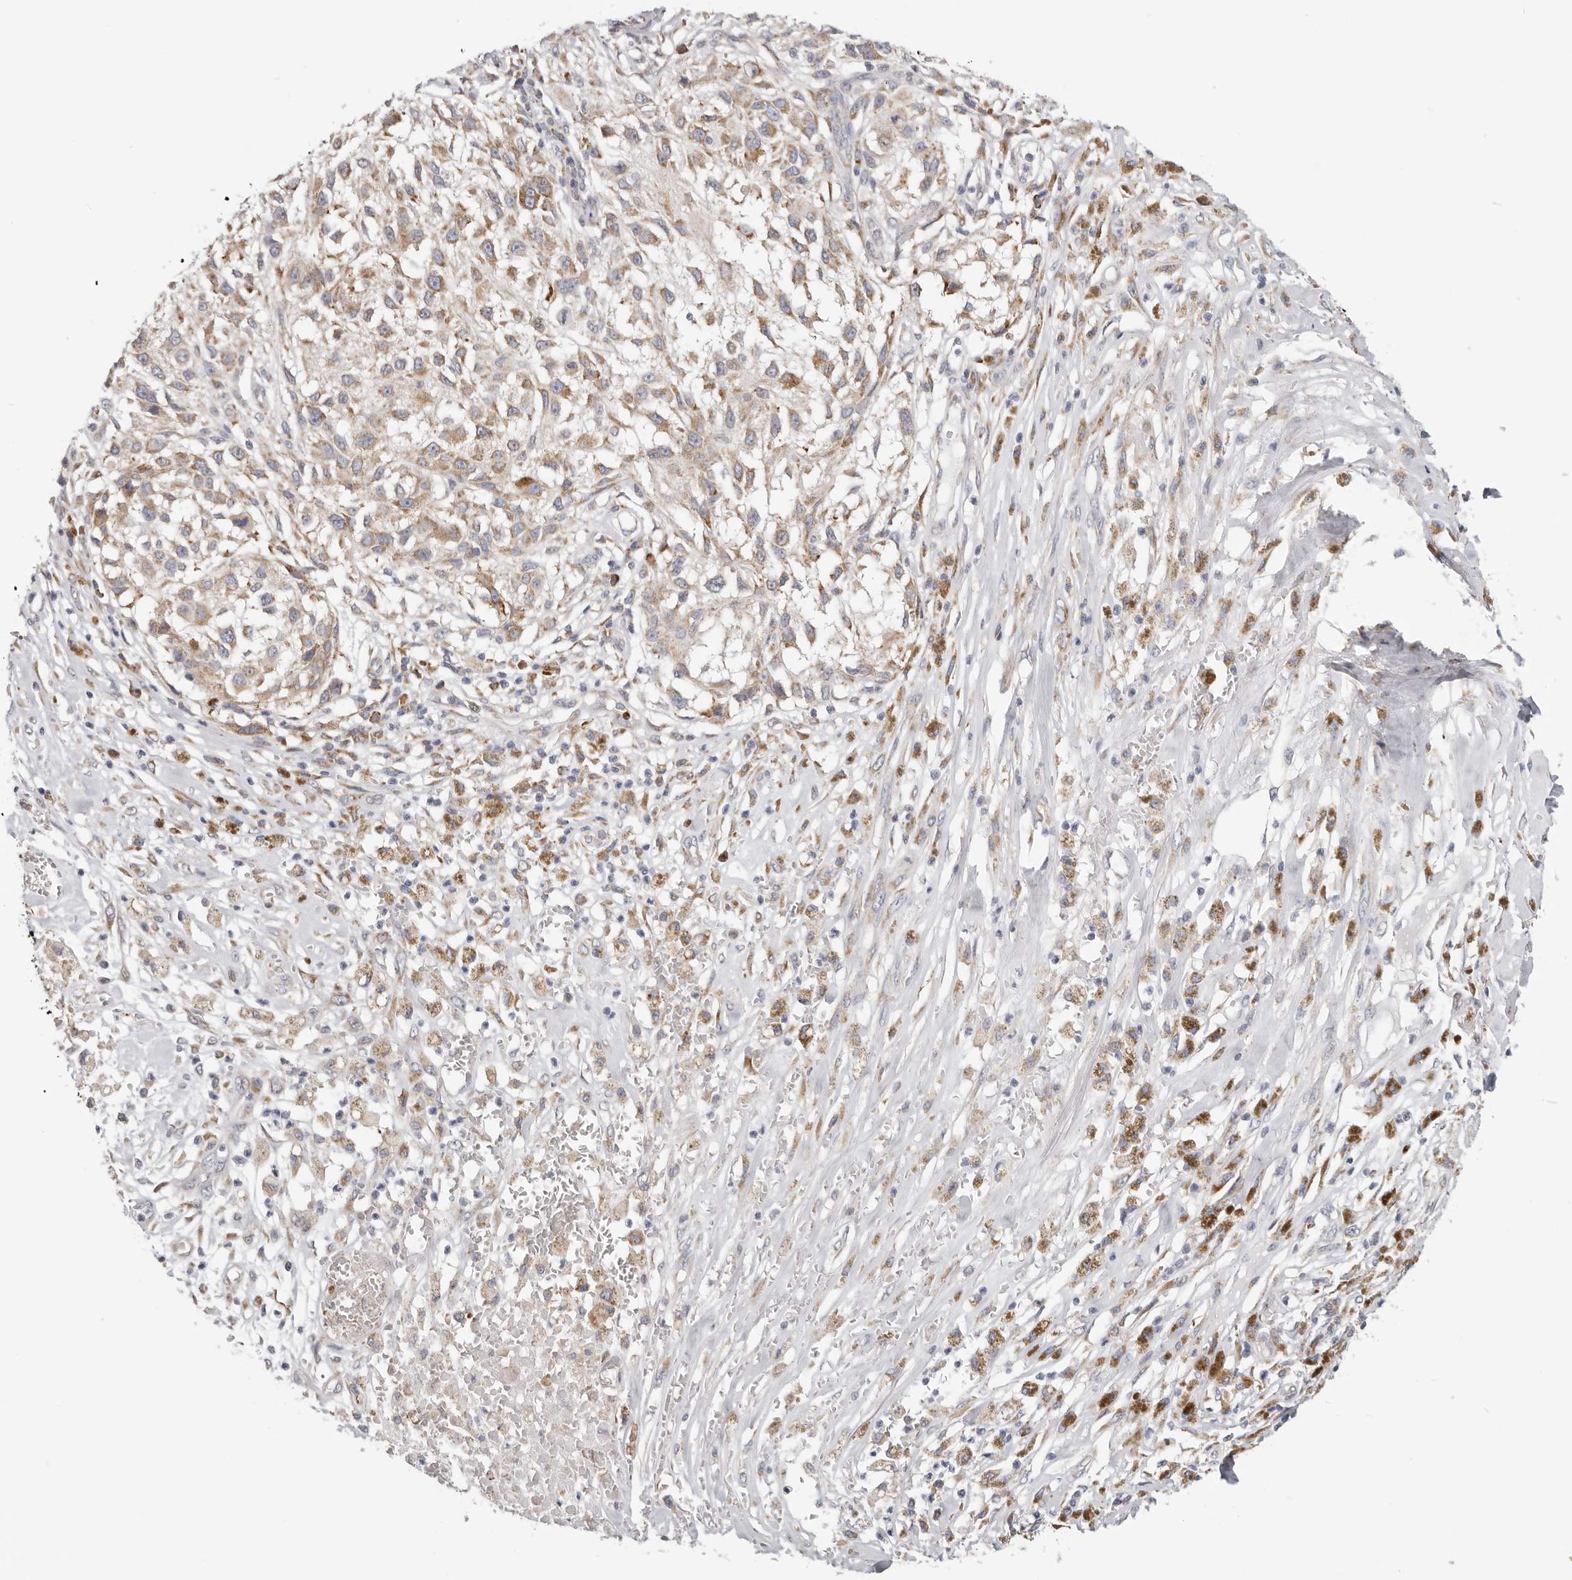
{"staining": {"intensity": "weak", "quantity": ">75%", "location": "cytoplasmic/membranous"}, "tissue": "melanoma", "cell_type": "Tumor cells", "image_type": "cancer", "snomed": [{"axis": "morphology", "description": "Necrosis, NOS"}, {"axis": "morphology", "description": "Malignant melanoma, NOS"}, {"axis": "topography", "description": "Skin"}], "caption": "Immunohistochemical staining of human melanoma shows weak cytoplasmic/membranous protein positivity in approximately >75% of tumor cells.", "gene": "IL32", "patient": {"sex": "female", "age": 87}}